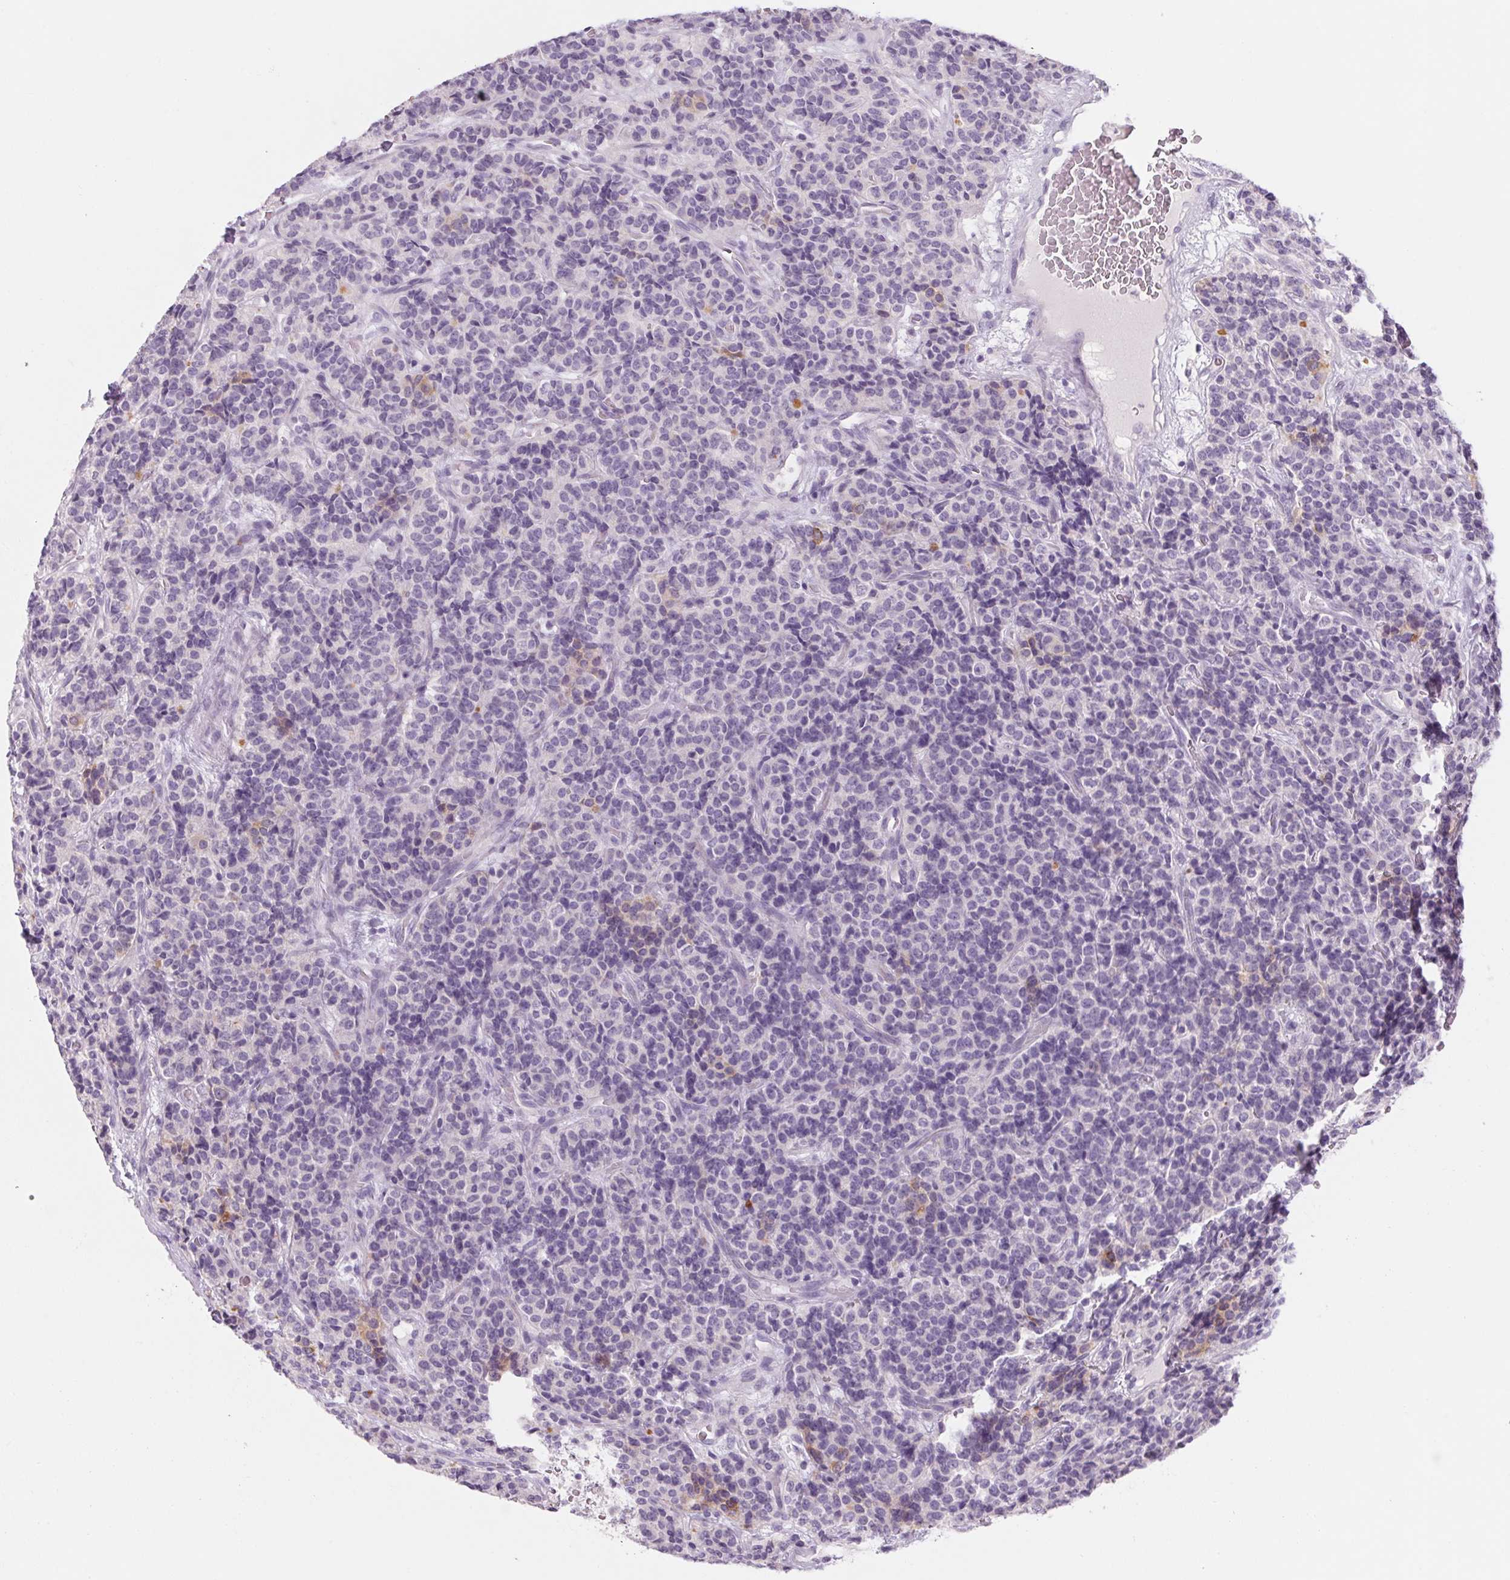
{"staining": {"intensity": "negative", "quantity": "none", "location": "none"}, "tissue": "carcinoid", "cell_type": "Tumor cells", "image_type": "cancer", "snomed": [{"axis": "morphology", "description": "Carcinoid, malignant, NOS"}, {"axis": "topography", "description": "Pancreas"}], "caption": "DAB (3,3'-diaminobenzidine) immunohistochemical staining of carcinoid (malignant) displays no significant expression in tumor cells.", "gene": "RPTN", "patient": {"sex": "male", "age": 36}}